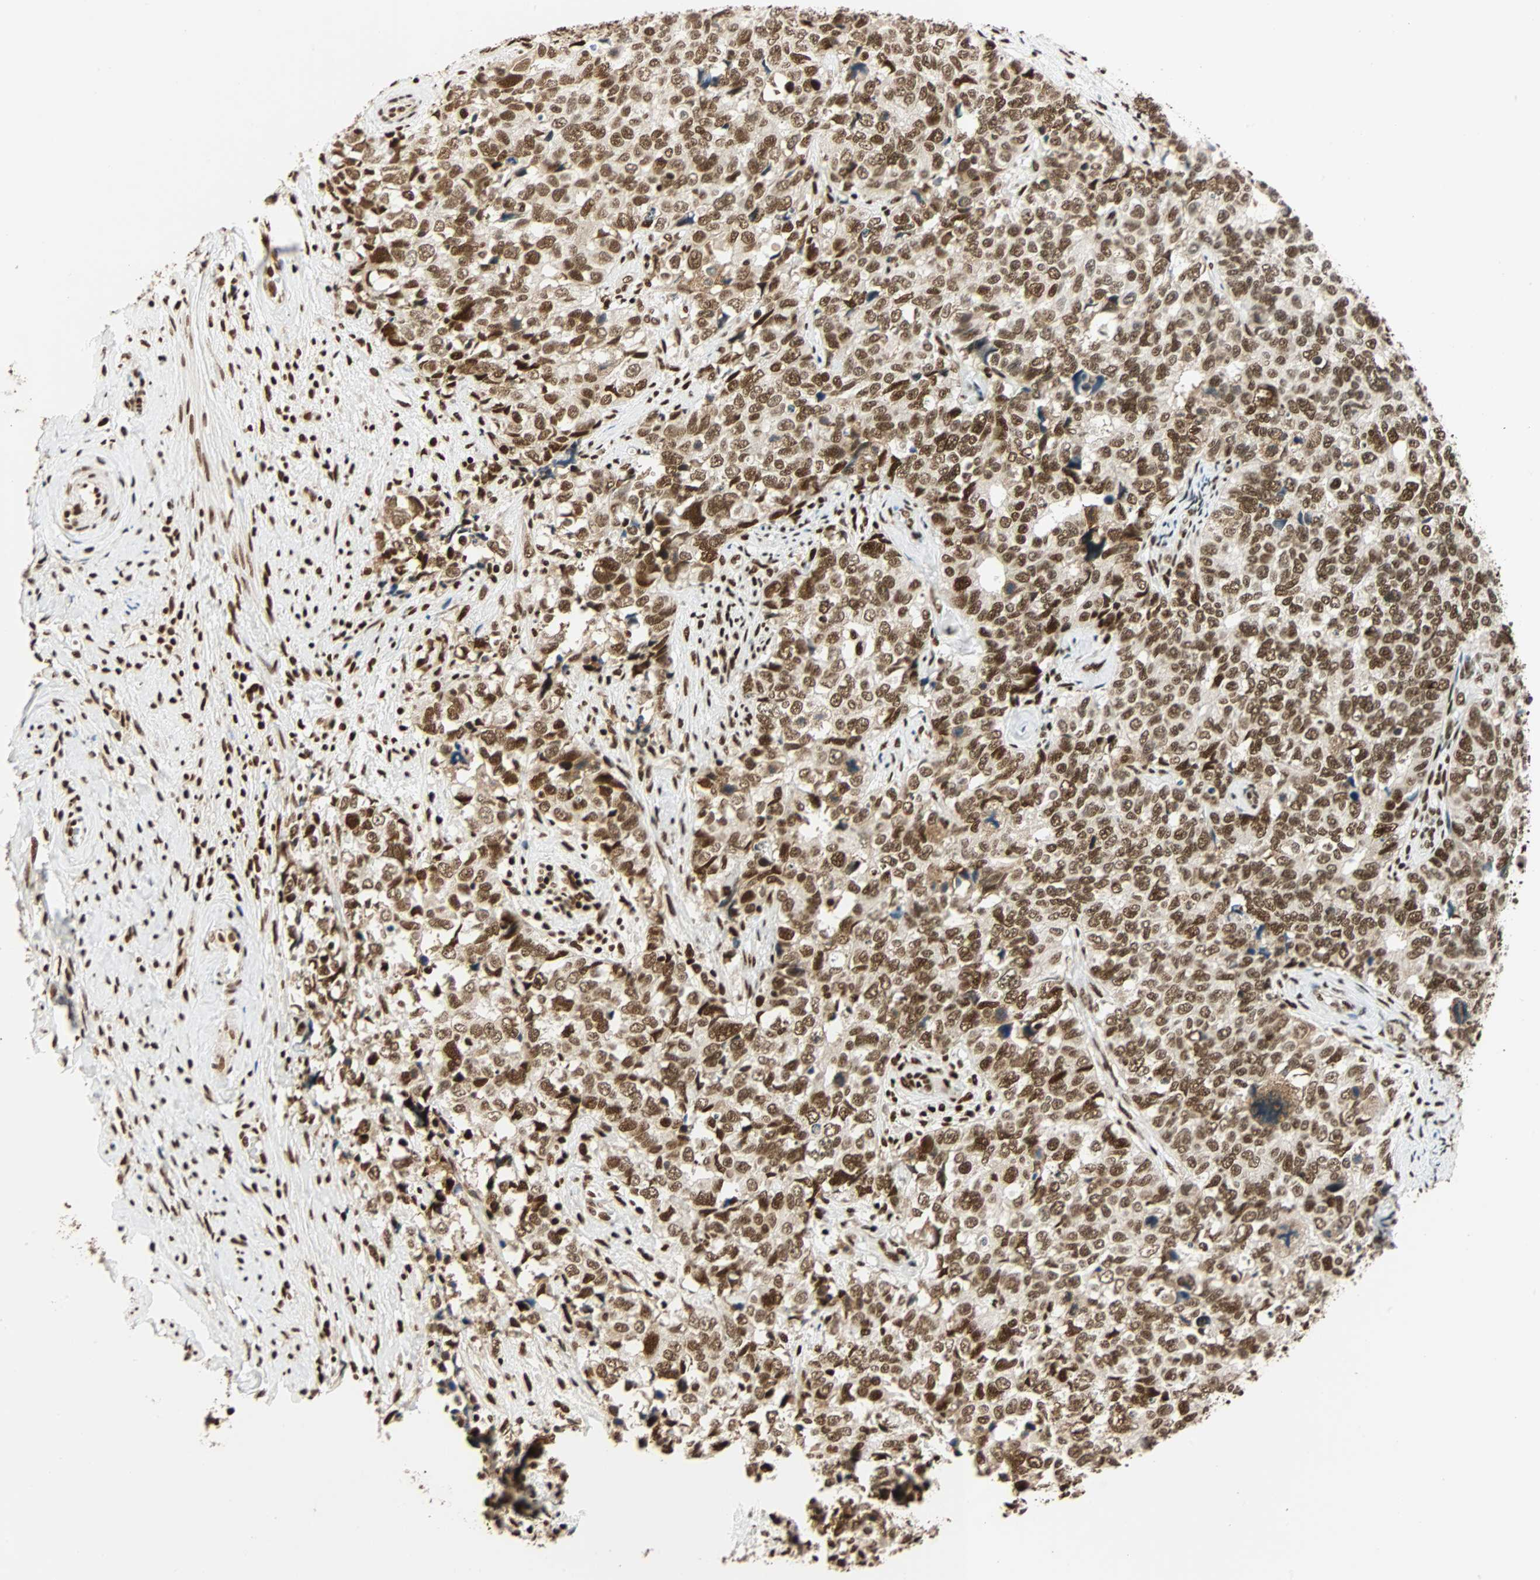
{"staining": {"intensity": "strong", "quantity": ">75%", "location": "nuclear"}, "tissue": "cervical cancer", "cell_type": "Tumor cells", "image_type": "cancer", "snomed": [{"axis": "morphology", "description": "Squamous cell carcinoma, NOS"}, {"axis": "topography", "description": "Cervix"}], "caption": "Immunohistochemistry histopathology image of human cervical cancer (squamous cell carcinoma) stained for a protein (brown), which reveals high levels of strong nuclear expression in about >75% of tumor cells.", "gene": "CDK12", "patient": {"sex": "female", "age": 63}}